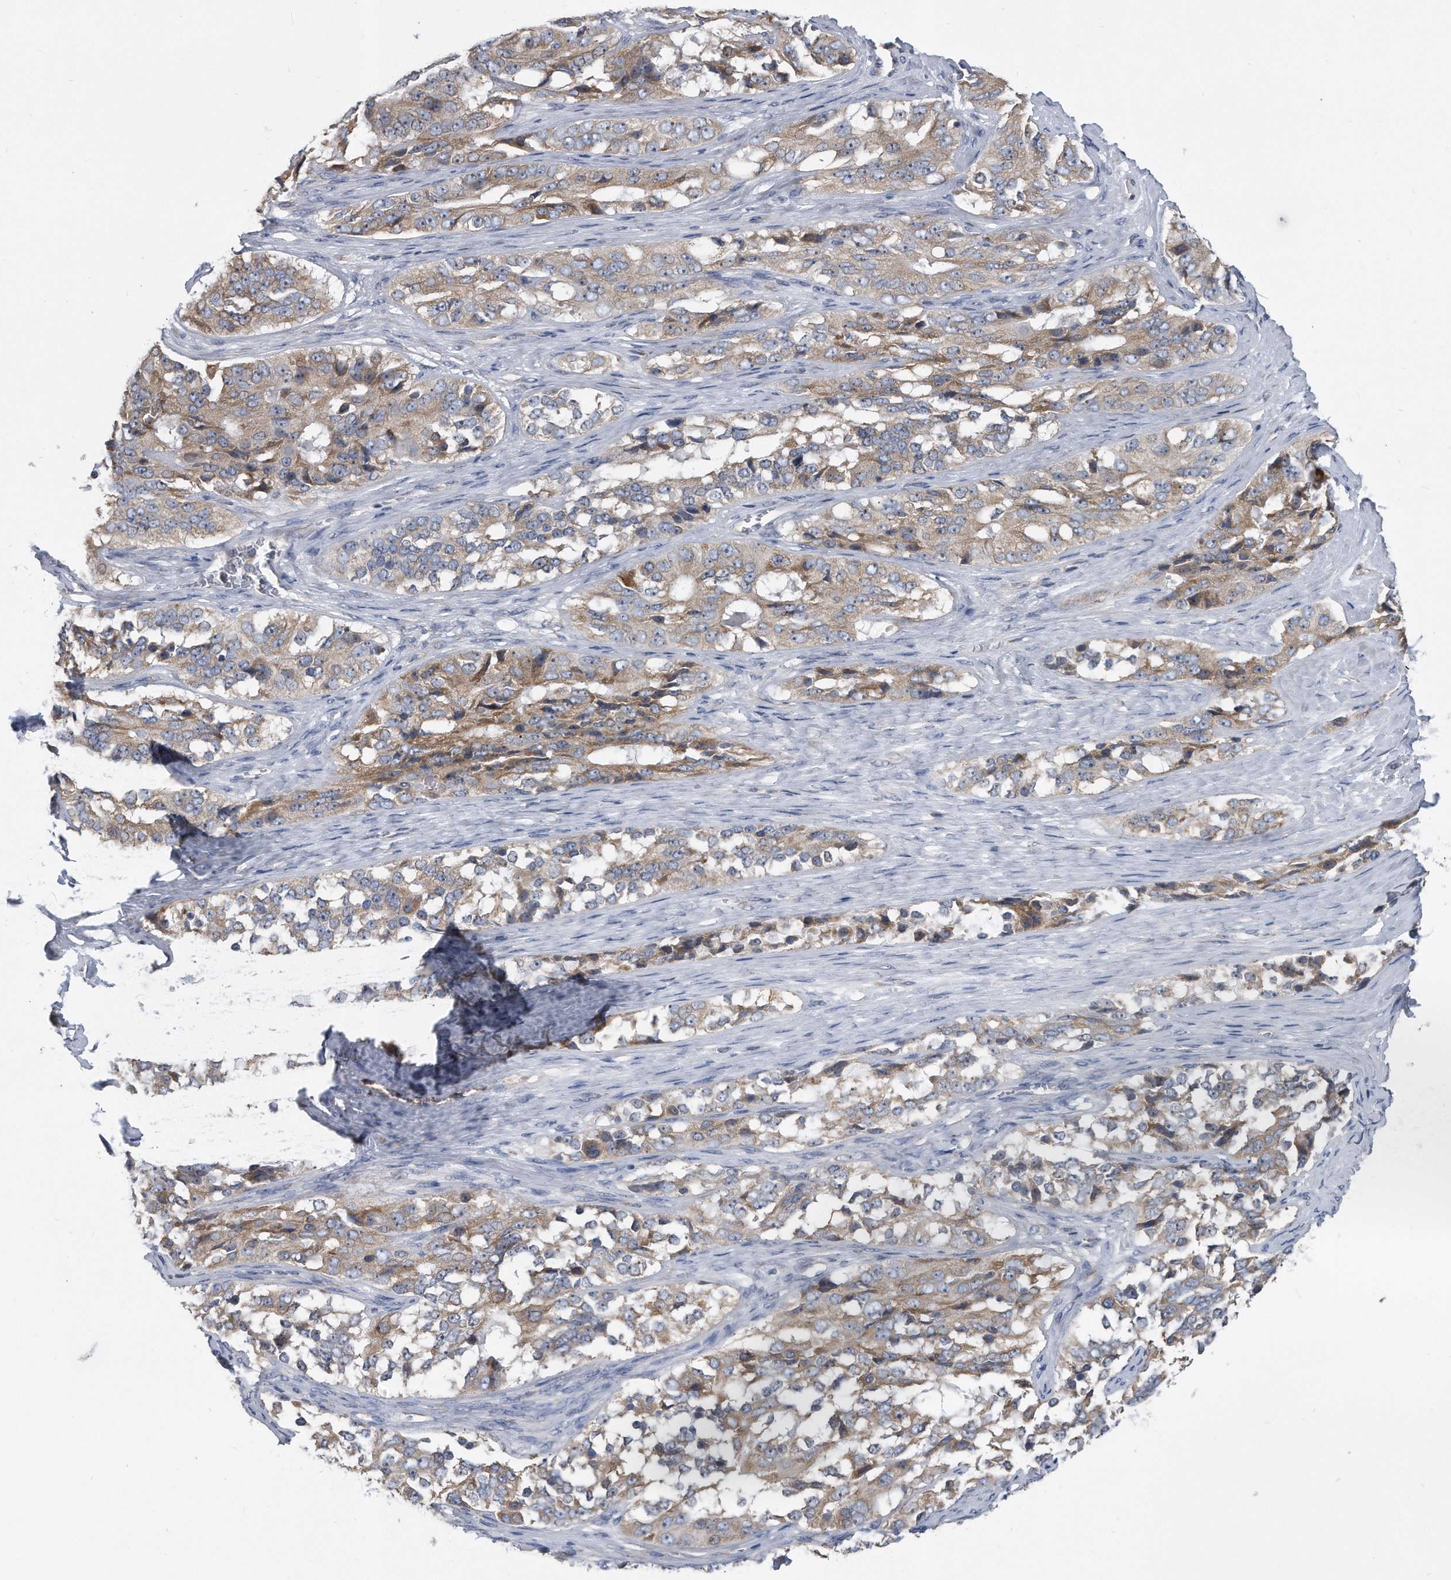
{"staining": {"intensity": "weak", "quantity": ">75%", "location": "cytoplasmic/membranous"}, "tissue": "ovarian cancer", "cell_type": "Tumor cells", "image_type": "cancer", "snomed": [{"axis": "morphology", "description": "Carcinoma, endometroid"}, {"axis": "topography", "description": "Ovary"}], "caption": "Endometroid carcinoma (ovarian) was stained to show a protein in brown. There is low levels of weak cytoplasmic/membranous expression in about >75% of tumor cells.", "gene": "CCDC47", "patient": {"sex": "female", "age": 51}}